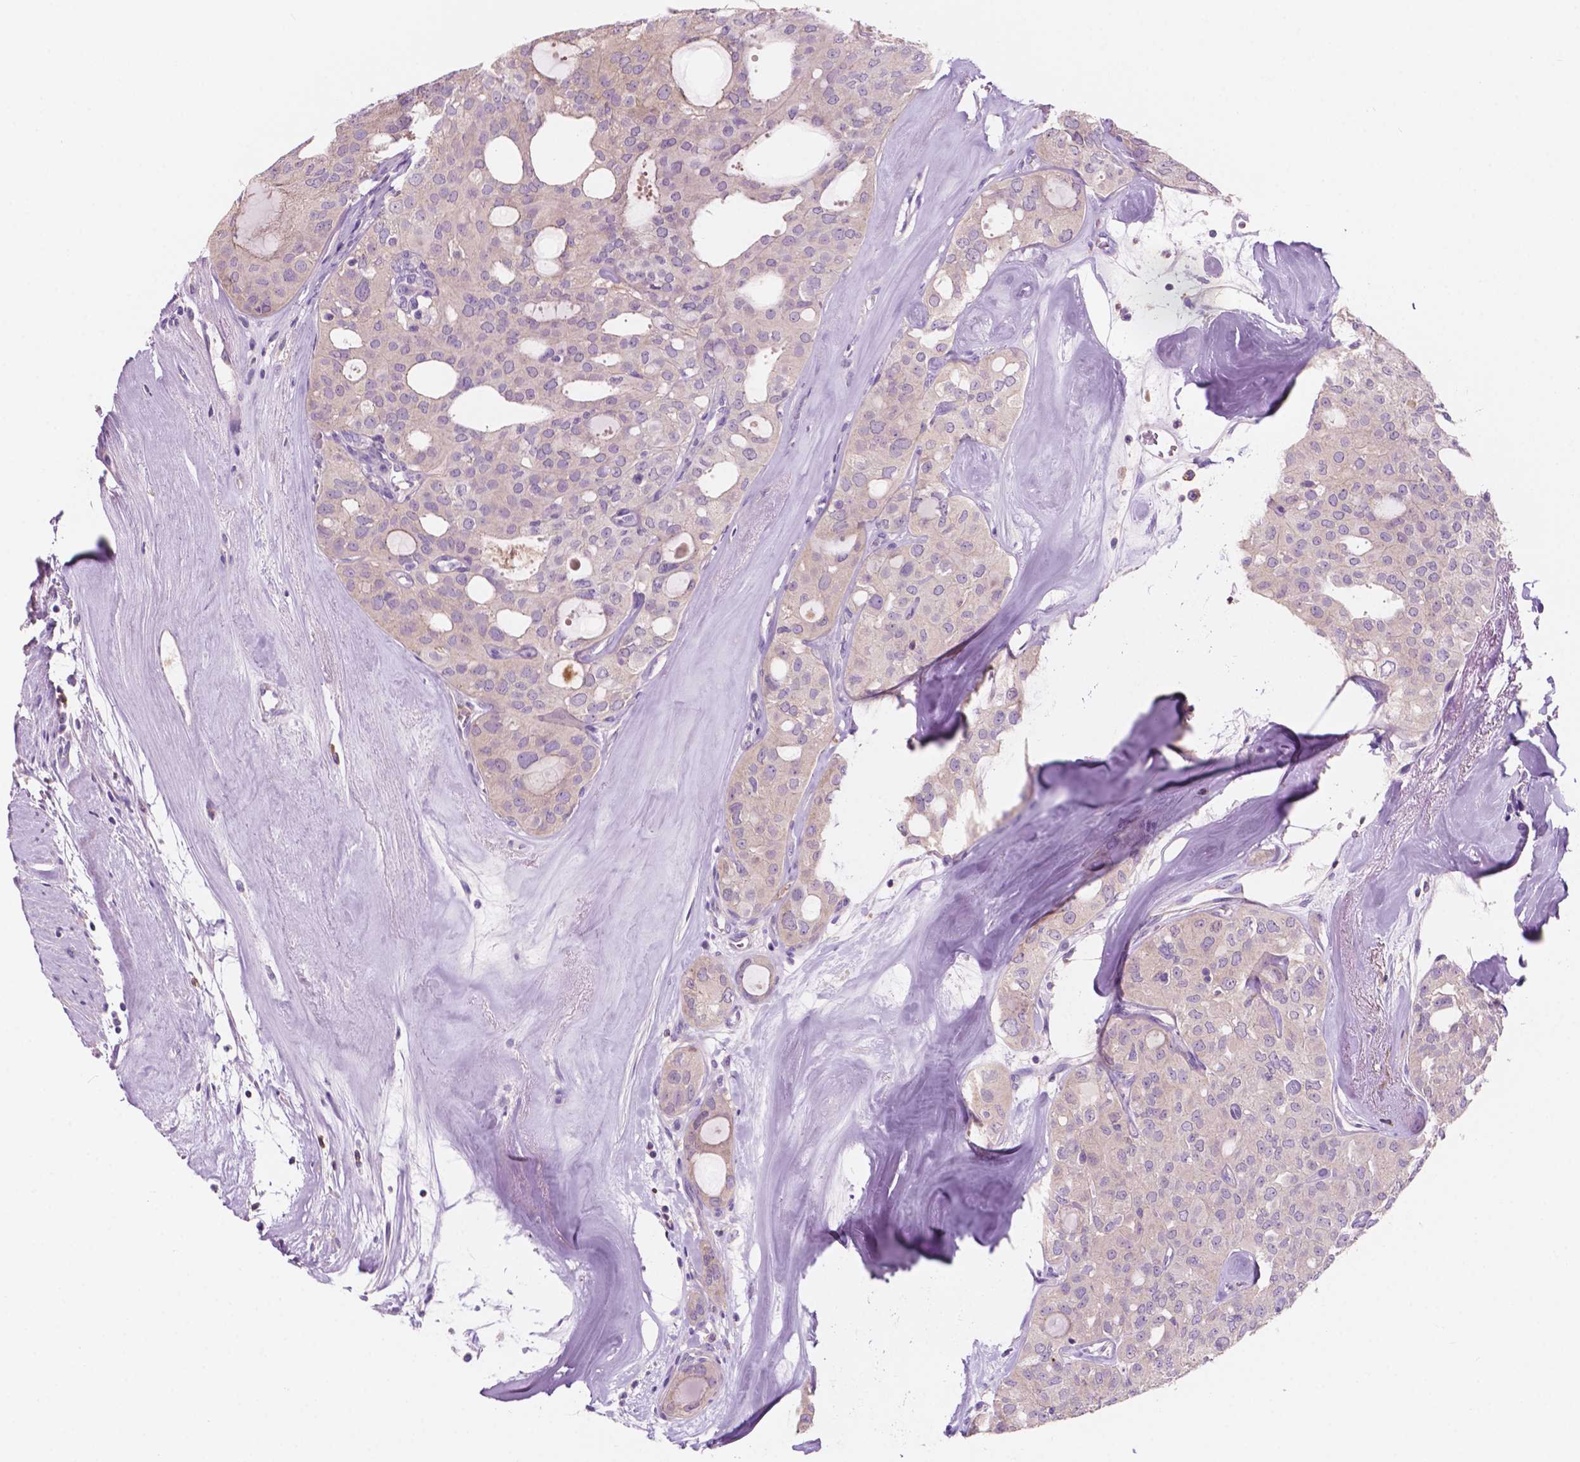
{"staining": {"intensity": "weak", "quantity": "25%-75%", "location": "cytoplasmic/membranous"}, "tissue": "thyroid cancer", "cell_type": "Tumor cells", "image_type": "cancer", "snomed": [{"axis": "morphology", "description": "Follicular adenoma carcinoma, NOS"}, {"axis": "topography", "description": "Thyroid gland"}], "caption": "Immunohistochemistry (IHC) photomicrograph of human thyroid cancer (follicular adenoma carcinoma) stained for a protein (brown), which reveals low levels of weak cytoplasmic/membranous expression in approximately 25%-75% of tumor cells.", "gene": "SEMA4A", "patient": {"sex": "male", "age": 75}}